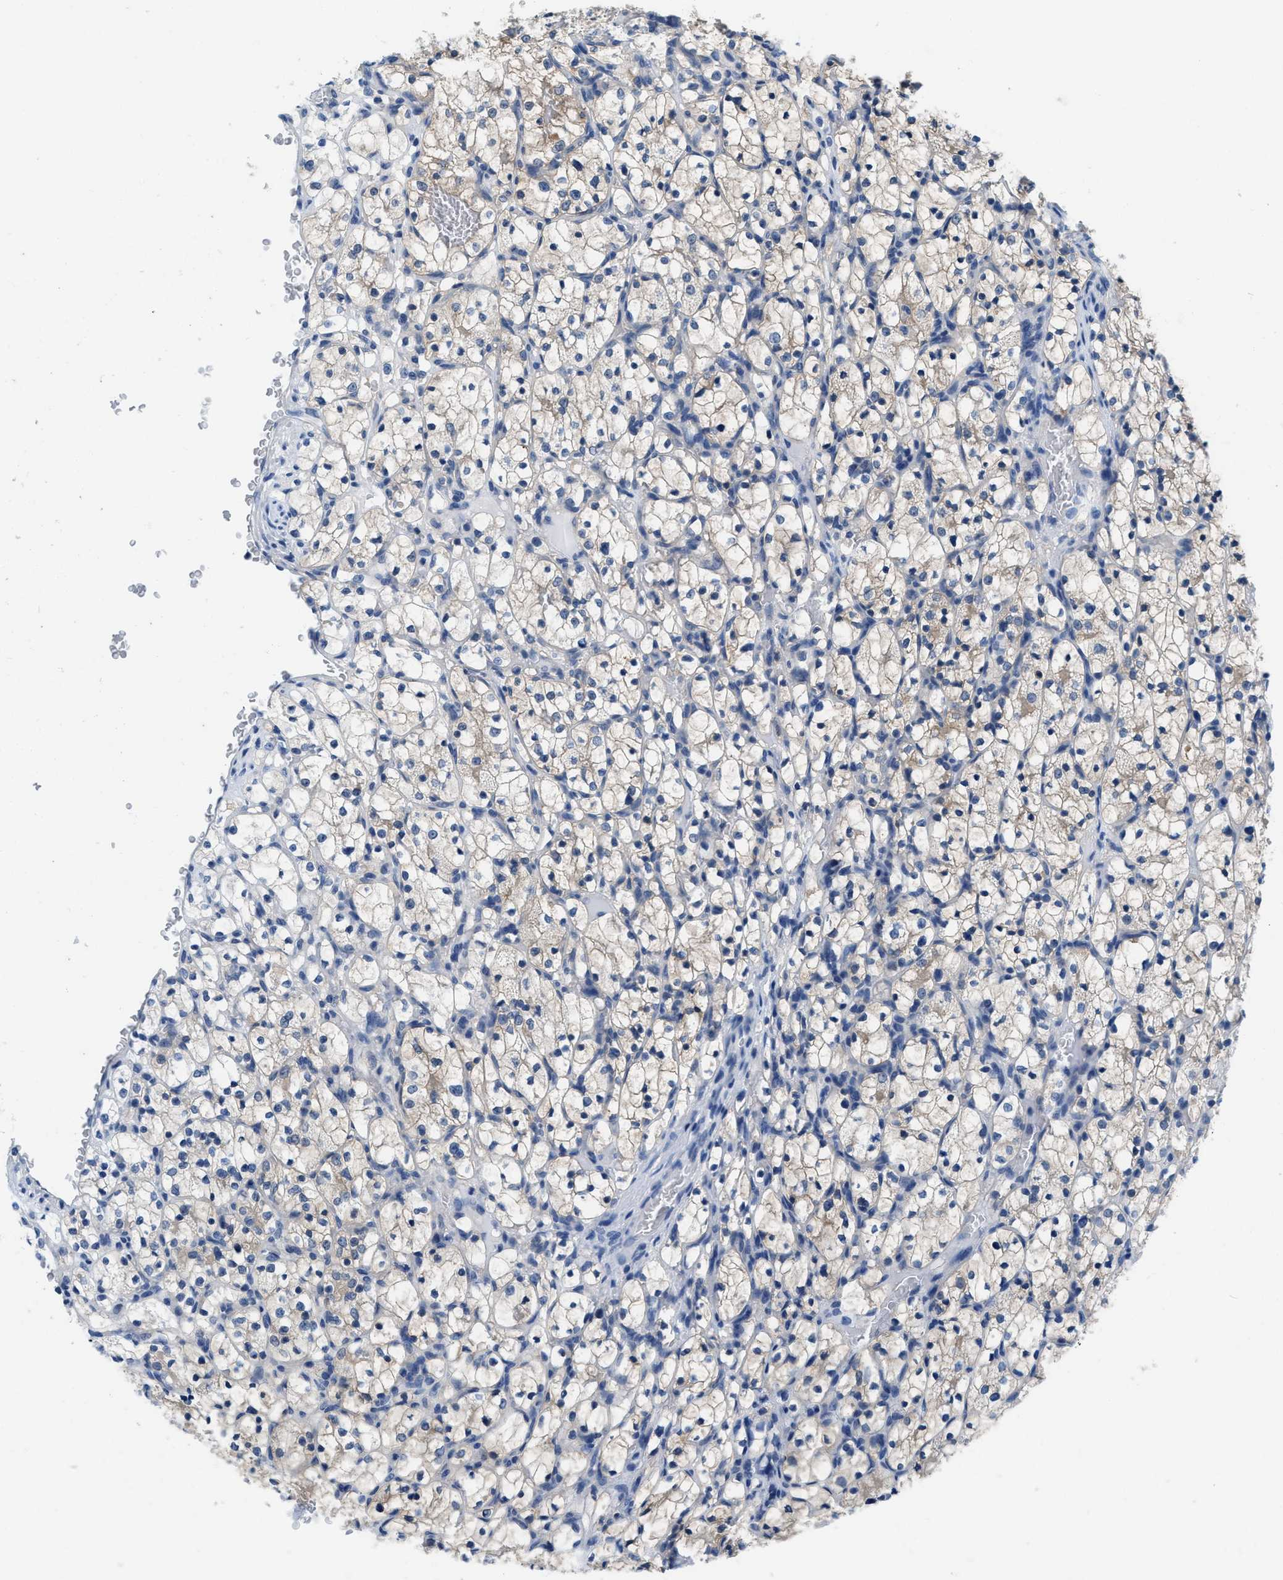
{"staining": {"intensity": "weak", "quantity": "<25%", "location": "cytoplasmic/membranous"}, "tissue": "renal cancer", "cell_type": "Tumor cells", "image_type": "cancer", "snomed": [{"axis": "morphology", "description": "Adenocarcinoma, NOS"}, {"axis": "topography", "description": "Kidney"}], "caption": "This is an IHC micrograph of human renal cancer (adenocarcinoma). There is no expression in tumor cells.", "gene": "NUDT5", "patient": {"sex": "female", "age": 69}}